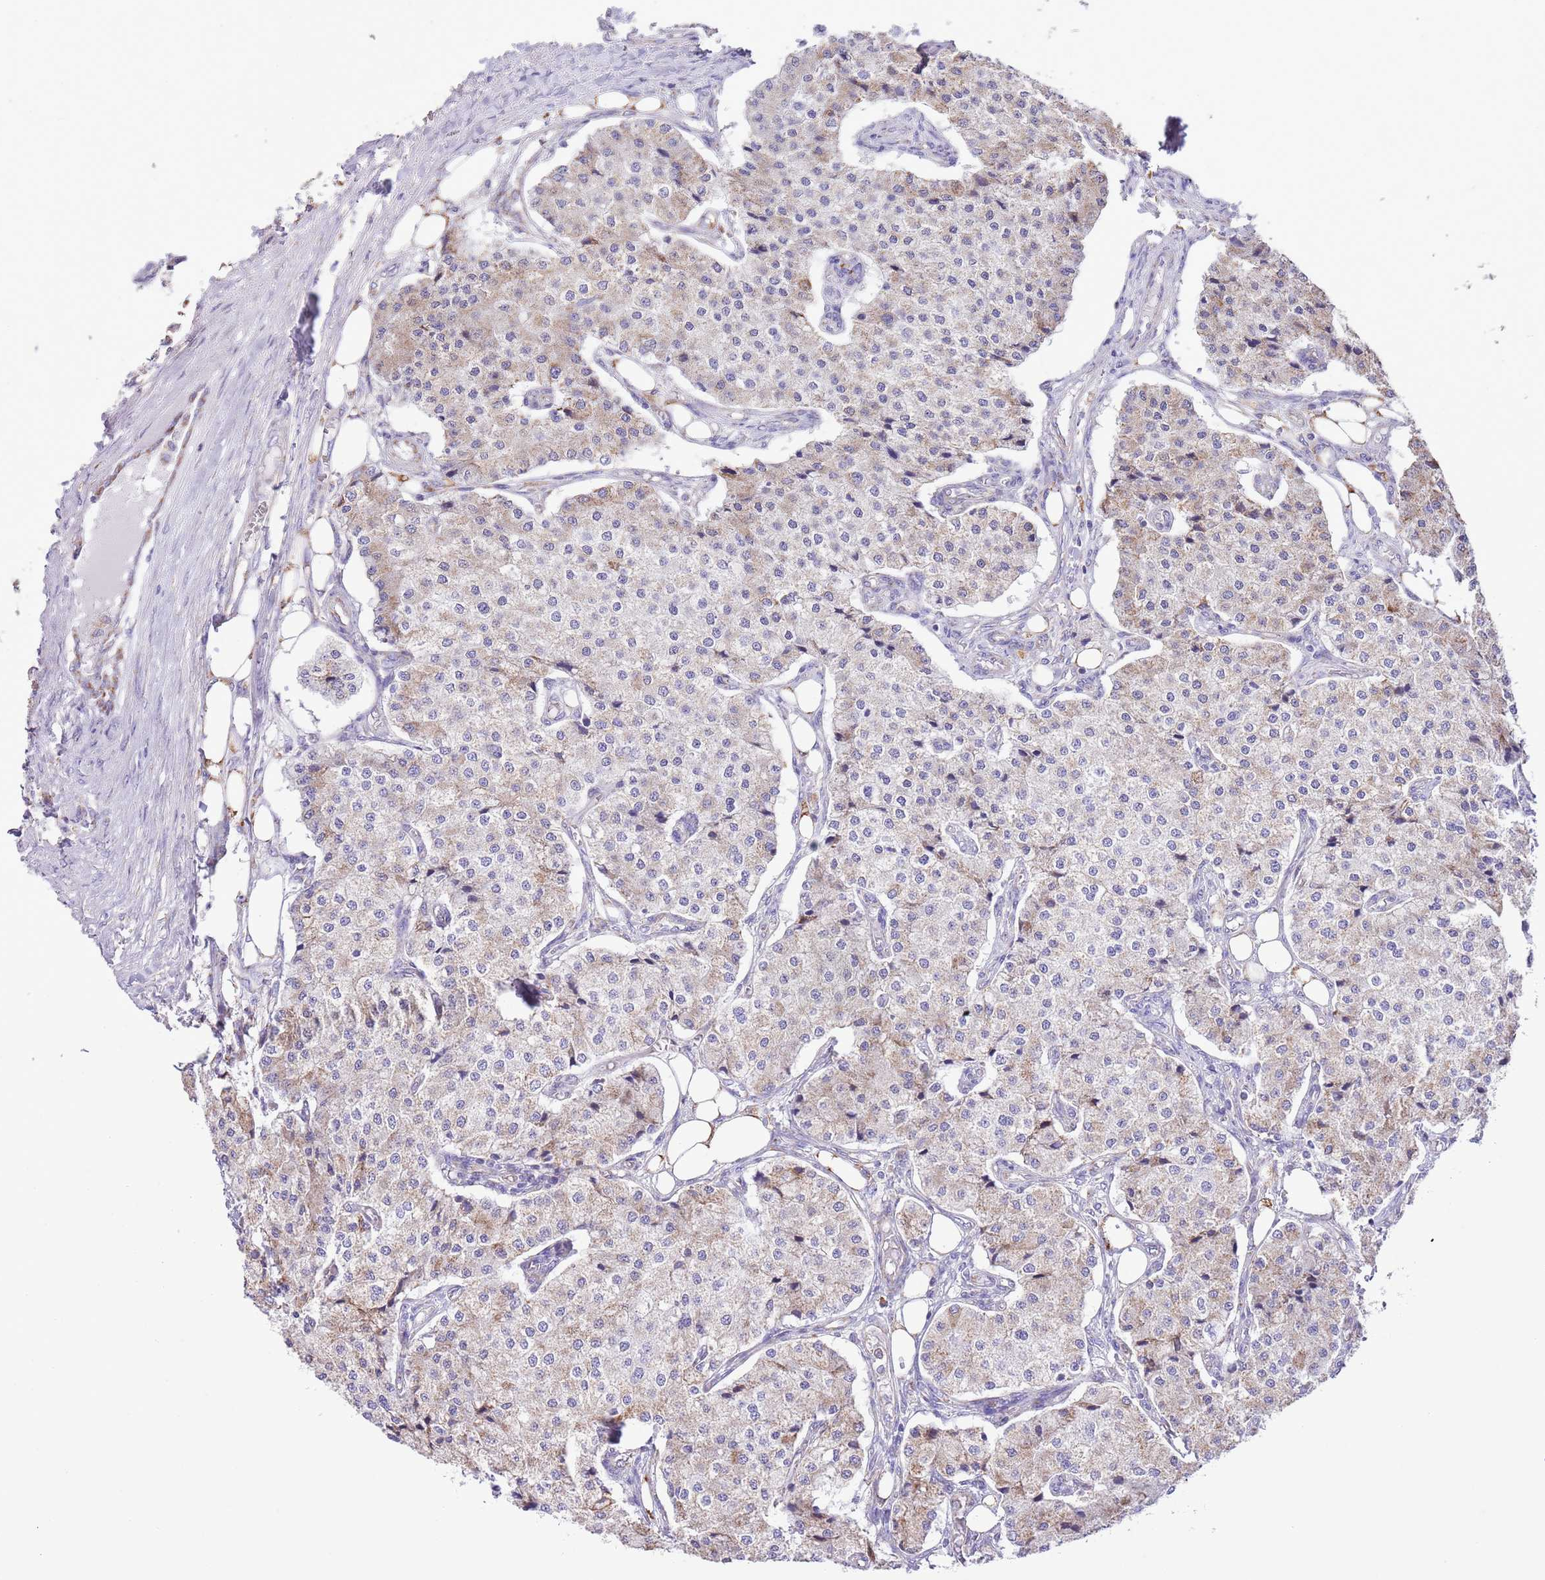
{"staining": {"intensity": "weak", "quantity": "25%-75%", "location": "cytoplasmic/membranous"}, "tissue": "carcinoid", "cell_type": "Tumor cells", "image_type": "cancer", "snomed": [{"axis": "morphology", "description": "Carcinoid, malignant, NOS"}, {"axis": "topography", "description": "Colon"}], "caption": "Weak cytoplasmic/membranous positivity for a protein is present in approximately 25%-75% of tumor cells of carcinoid using immunohistochemistry (IHC).", "gene": "SS18L2", "patient": {"sex": "female", "age": 52}}